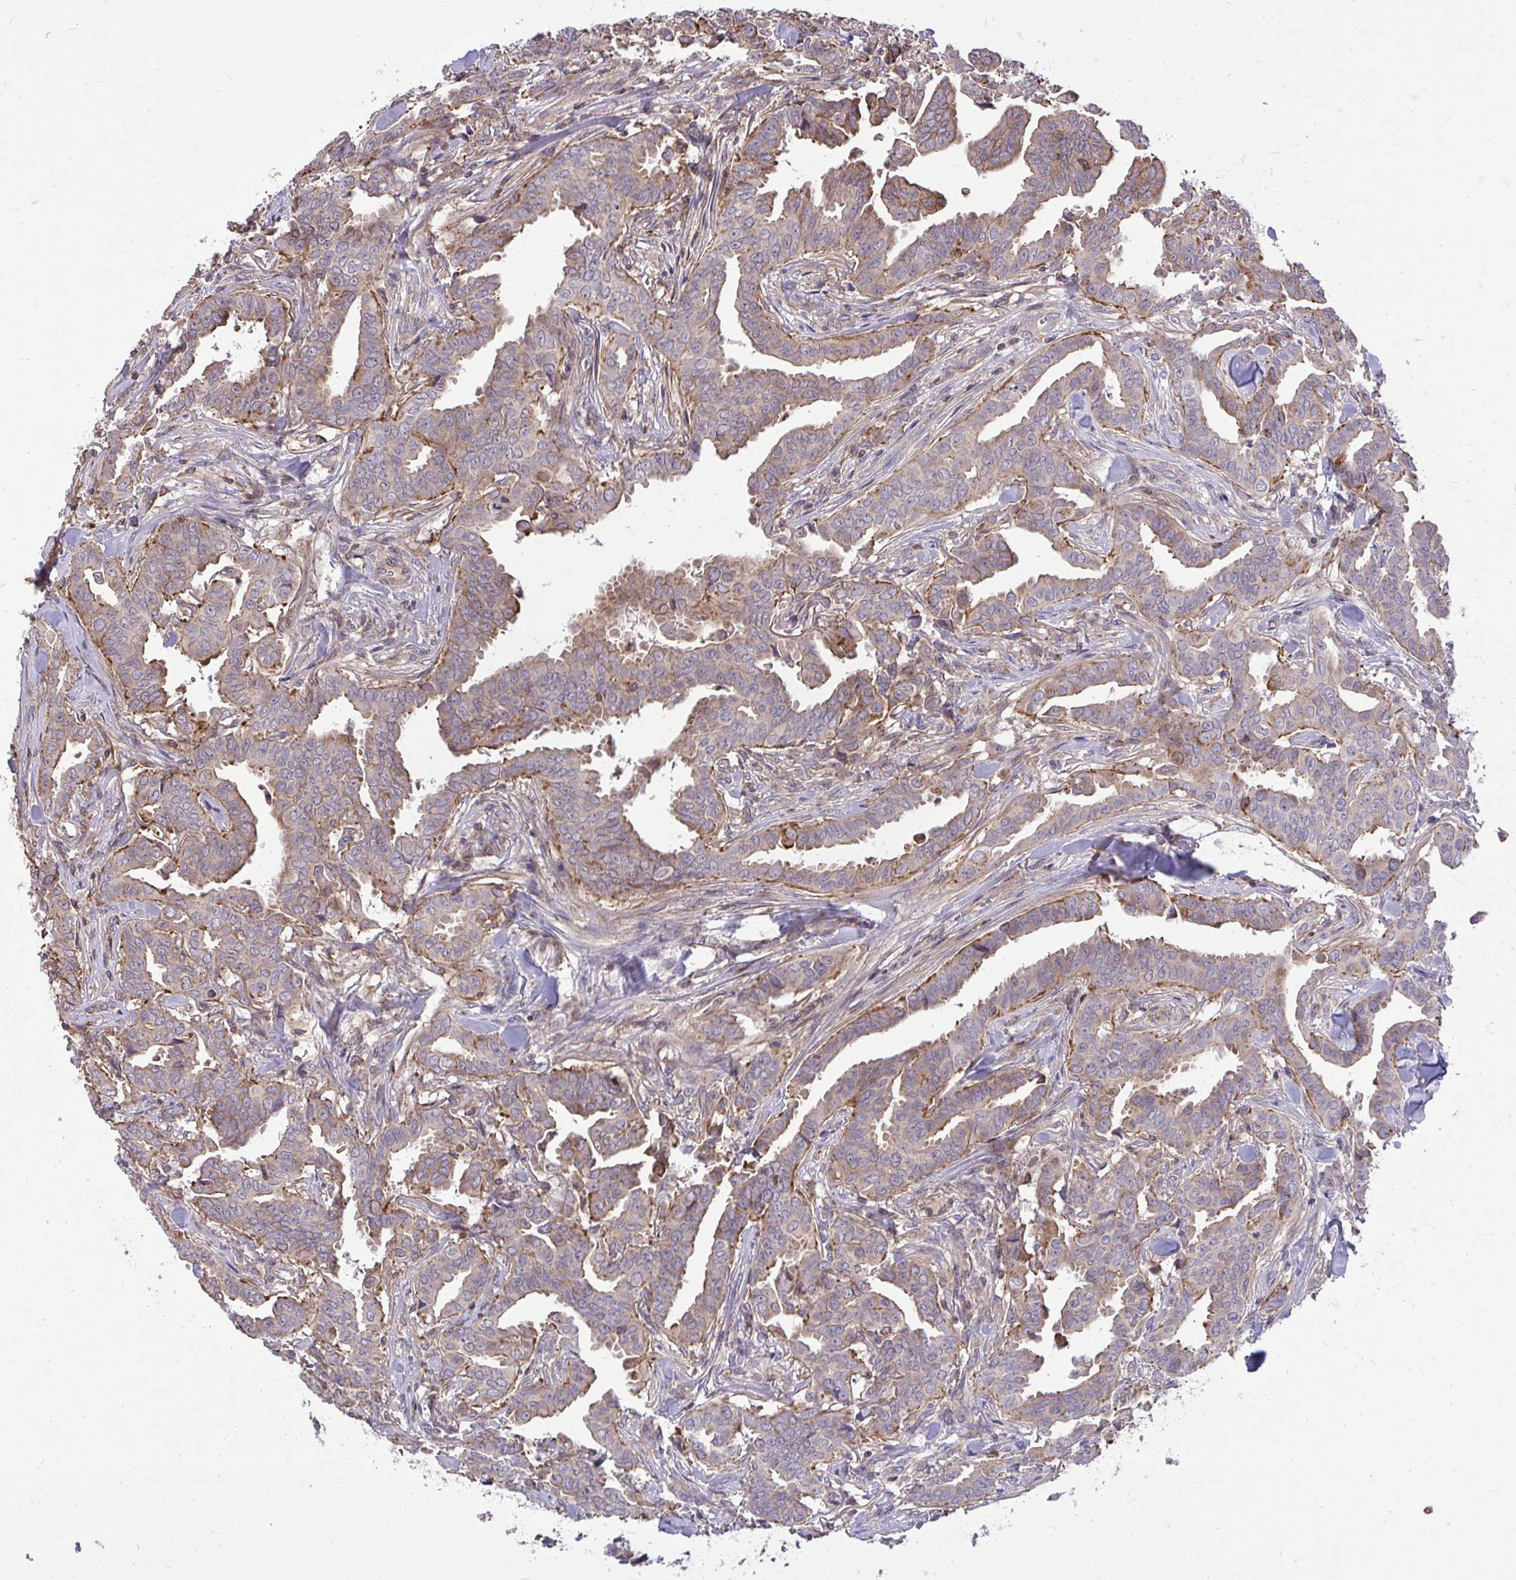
{"staining": {"intensity": "weak", "quantity": "25%-75%", "location": "cytoplasmic/membranous"}, "tissue": "breast cancer", "cell_type": "Tumor cells", "image_type": "cancer", "snomed": [{"axis": "morphology", "description": "Duct carcinoma"}, {"axis": "topography", "description": "Breast"}], "caption": "Breast cancer (invasive ductal carcinoma) tissue shows weak cytoplasmic/membranous expression in approximately 25%-75% of tumor cells, visualized by immunohistochemistry.", "gene": "SLC7A5", "patient": {"sex": "female", "age": 45}}